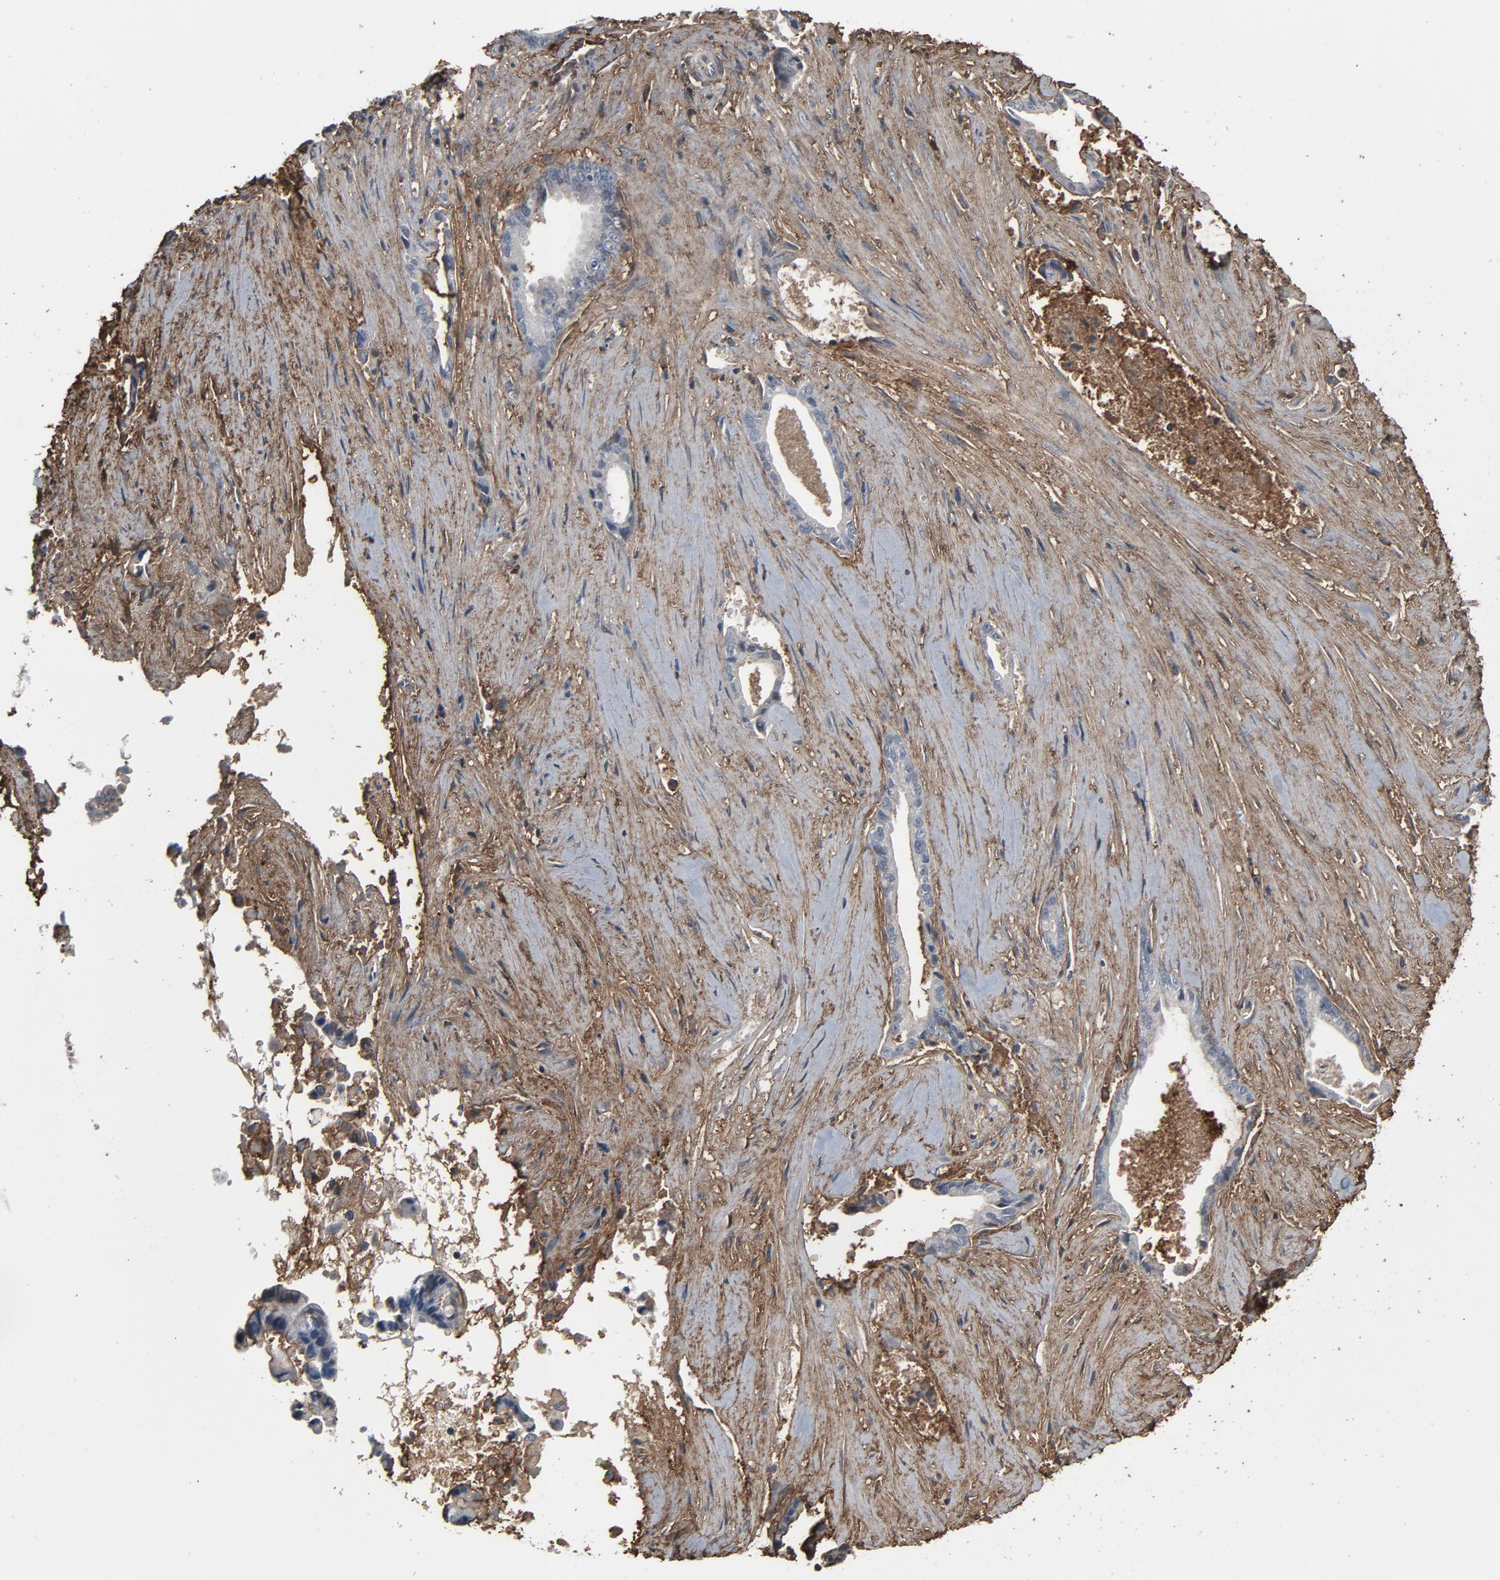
{"staining": {"intensity": "negative", "quantity": "none", "location": "none"}, "tissue": "liver cancer", "cell_type": "Tumor cells", "image_type": "cancer", "snomed": [{"axis": "morphology", "description": "Cholangiocarcinoma"}, {"axis": "topography", "description": "Liver"}], "caption": "Tumor cells show no significant expression in liver cancer (cholangiocarcinoma). (DAB immunohistochemistry, high magnification).", "gene": "PDZD4", "patient": {"sex": "female", "age": 55}}